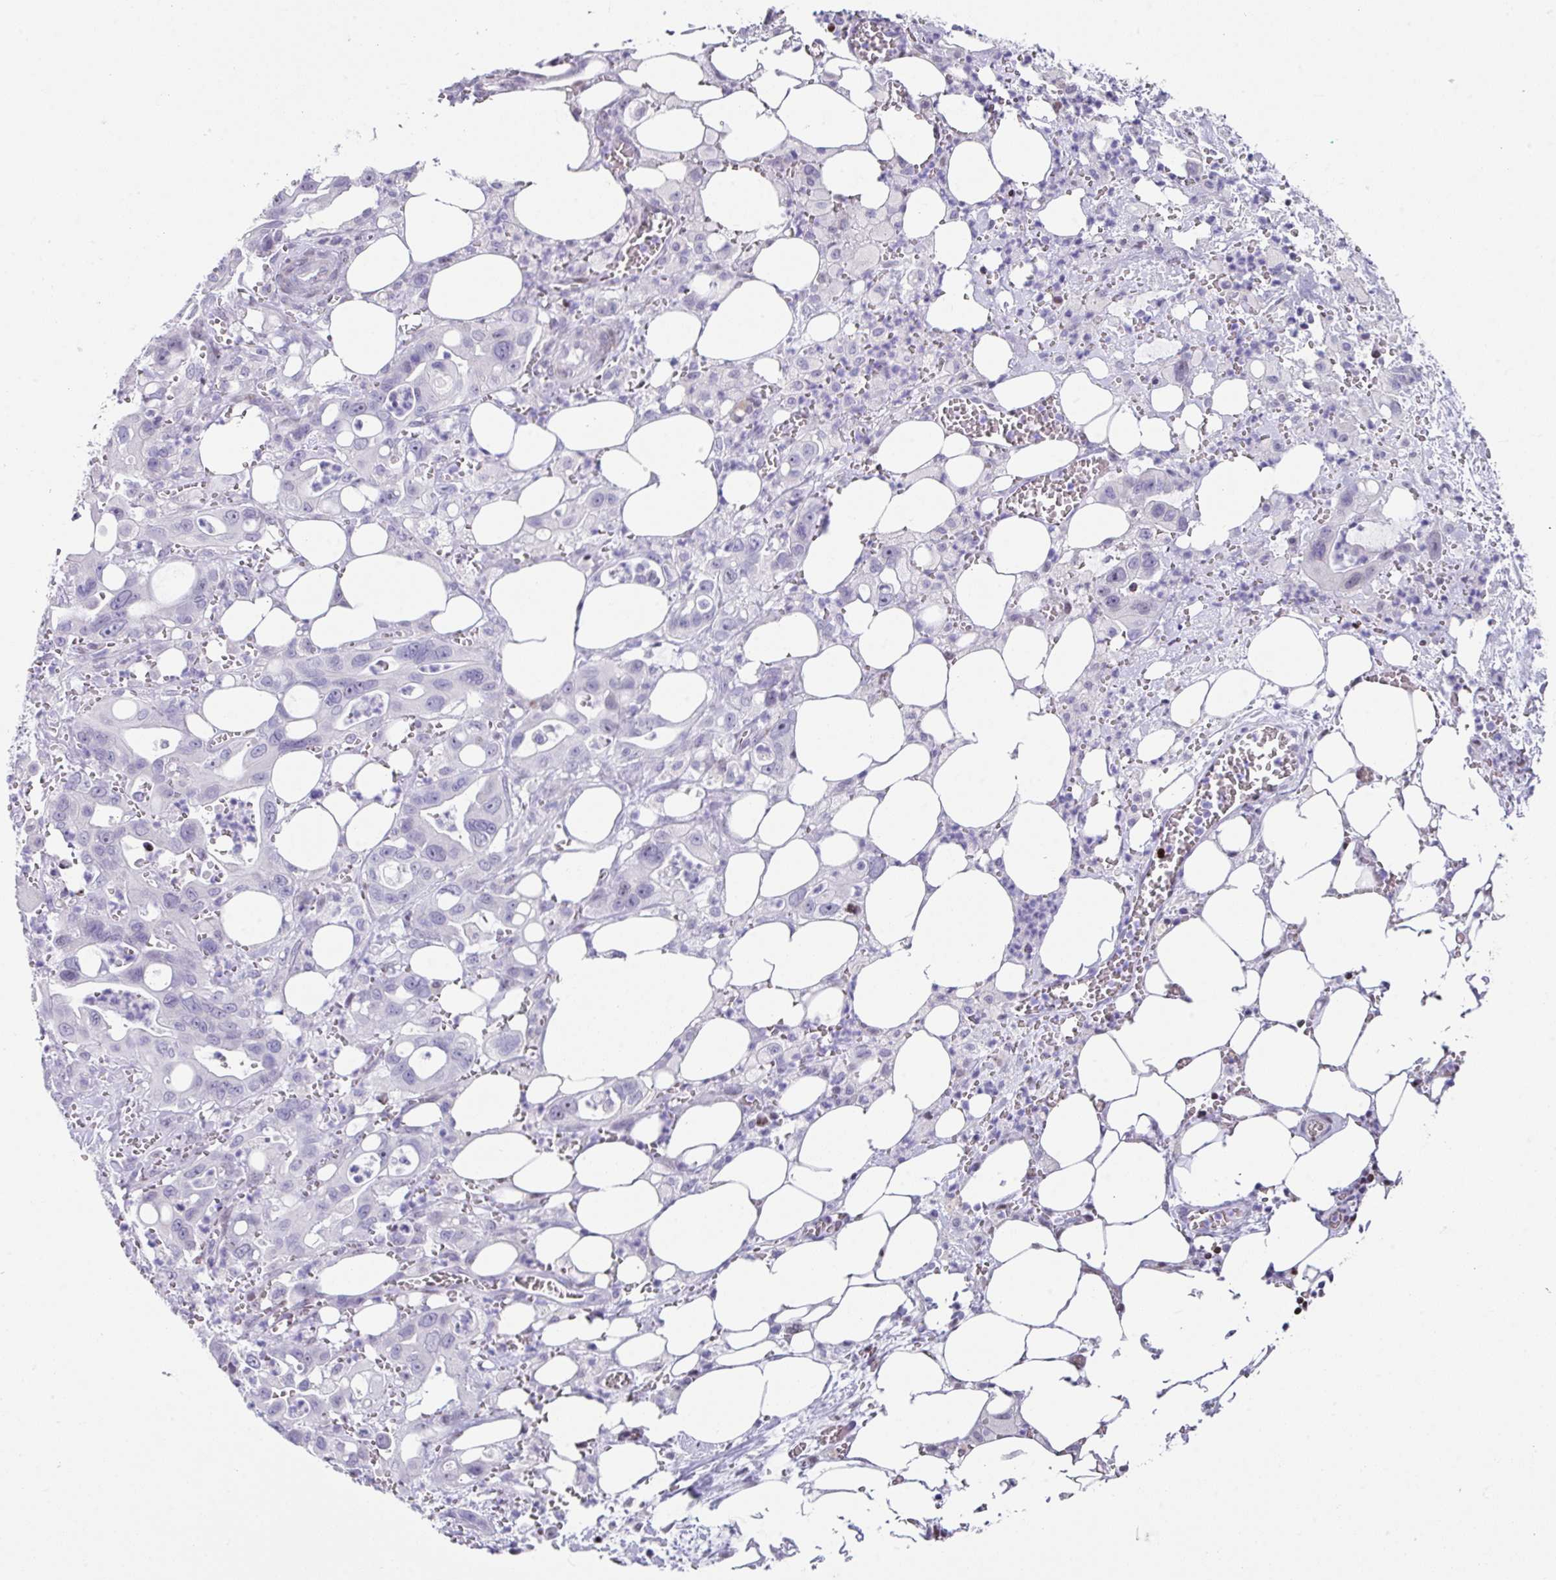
{"staining": {"intensity": "negative", "quantity": "none", "location": "none"}, "tissue": "pancreatic cancer", "cell_type": "Tumor cells", "image_type": "cancer", "snomed": [{"axis": "morphology", "description": "Adenocarcinoma, NOS"}, {"axis": "topography", "description": "Pancreas"}], "caption": "Immunohistochemical staining of human pancreatic cancer (adenocarcinoma) demonstrates no significant staining in tumor cells.", "gene": "TCF3", "patient": {"sex": "male", "age": 61}}